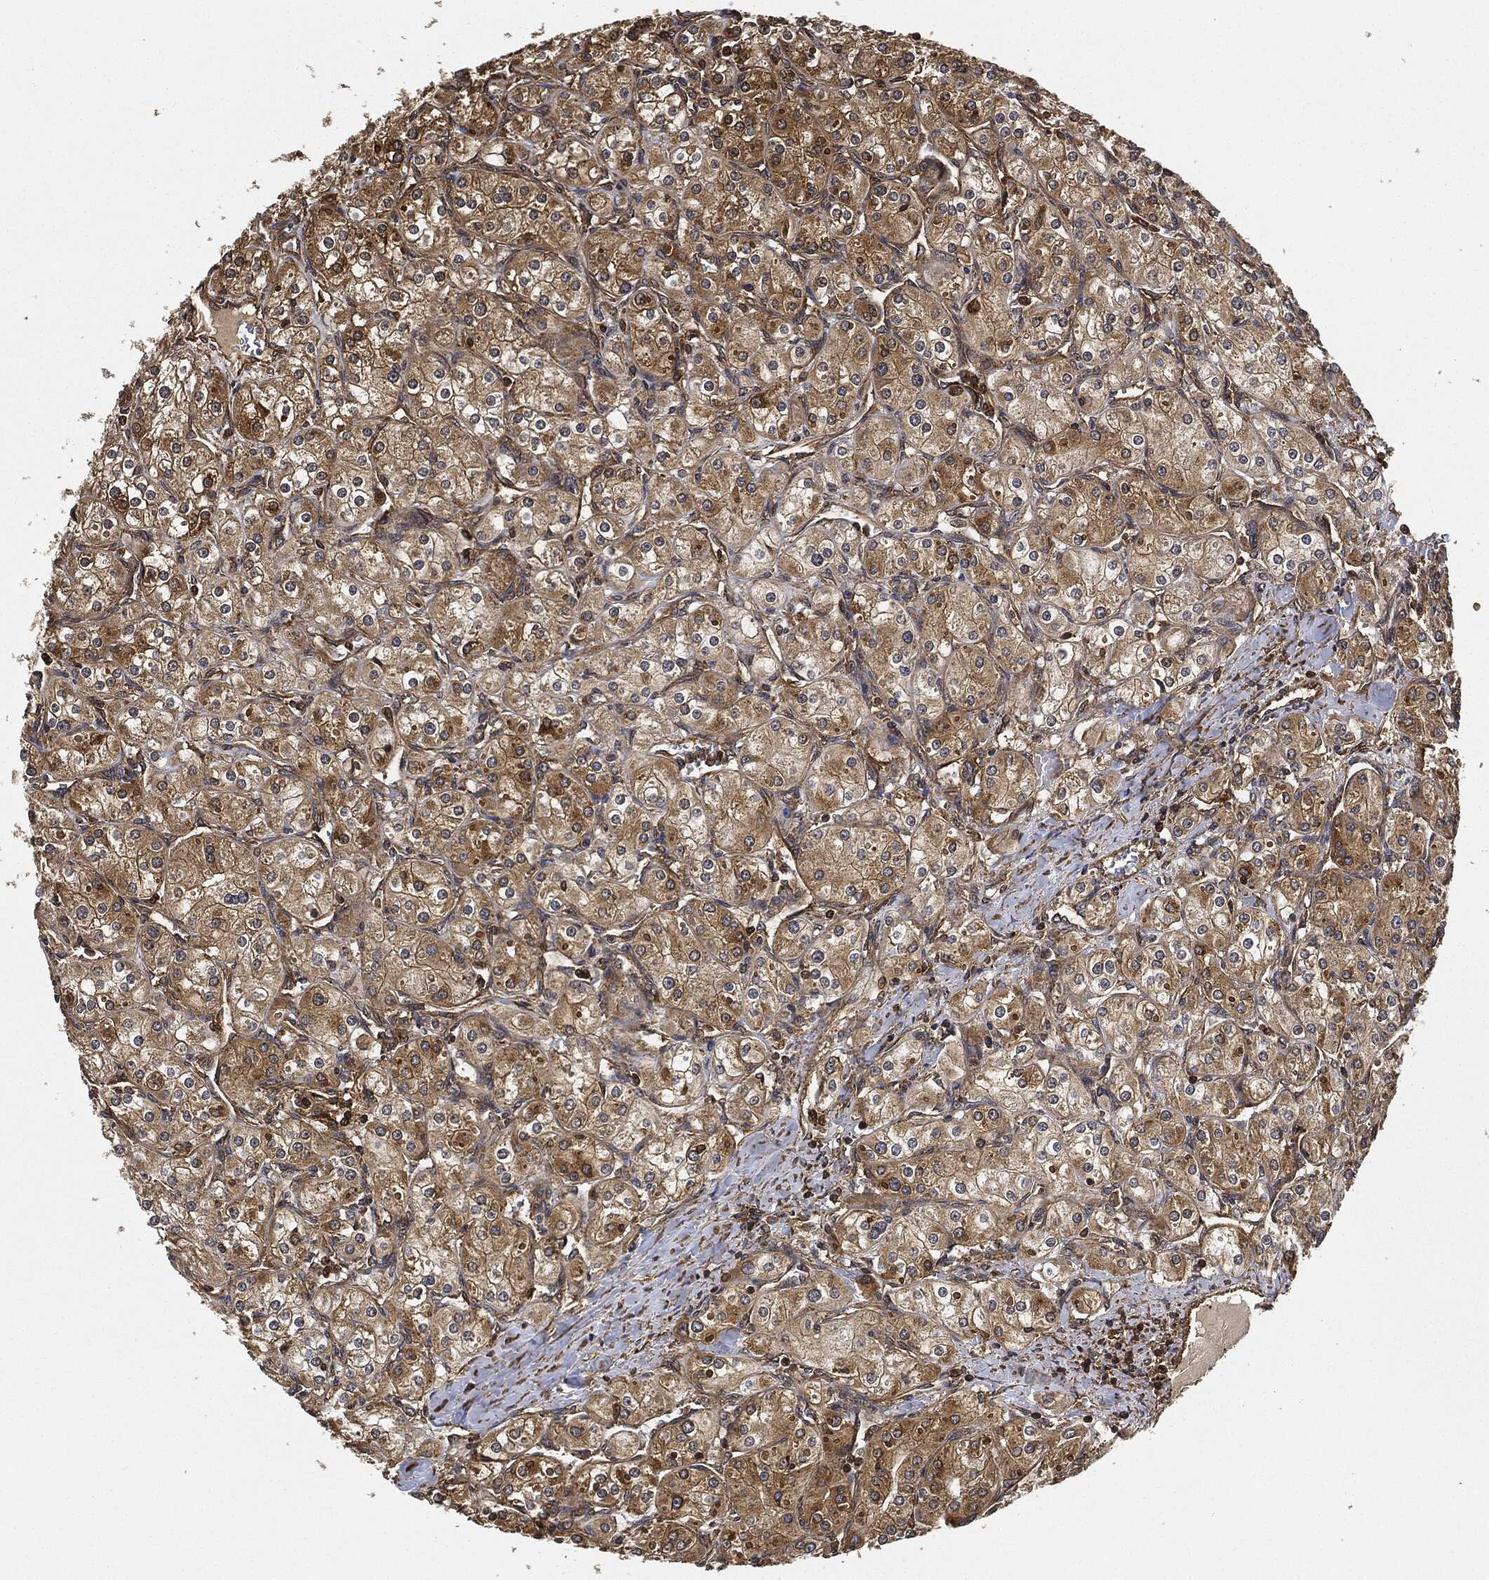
{"staining": {"intensity": "moderate", "quantity": ">75%", "location": "cytoplasmic/membranous"}, "tissue": "renal cancer", "cell_type": "Tumor cells", "image_type": "cancer", "snomed": [{"axis": "morphology", "description": "Adenocarcinoma, NOS"}, {"axis": "topography", "description": "Kidney"}], "caption": "Immunohistochemical staining of human renal cancer (adenocarcinoma) reveals moderate cytoplasmic/membranous protein positivity in approximately >75% of tumor cells. The staining is performed using DAB brown chromogen to label protein expression. The nuclei are counter-stained blue using hematoxylin.", "gene": "CEP290", "patient": {"sex": "male", "age": 77}}